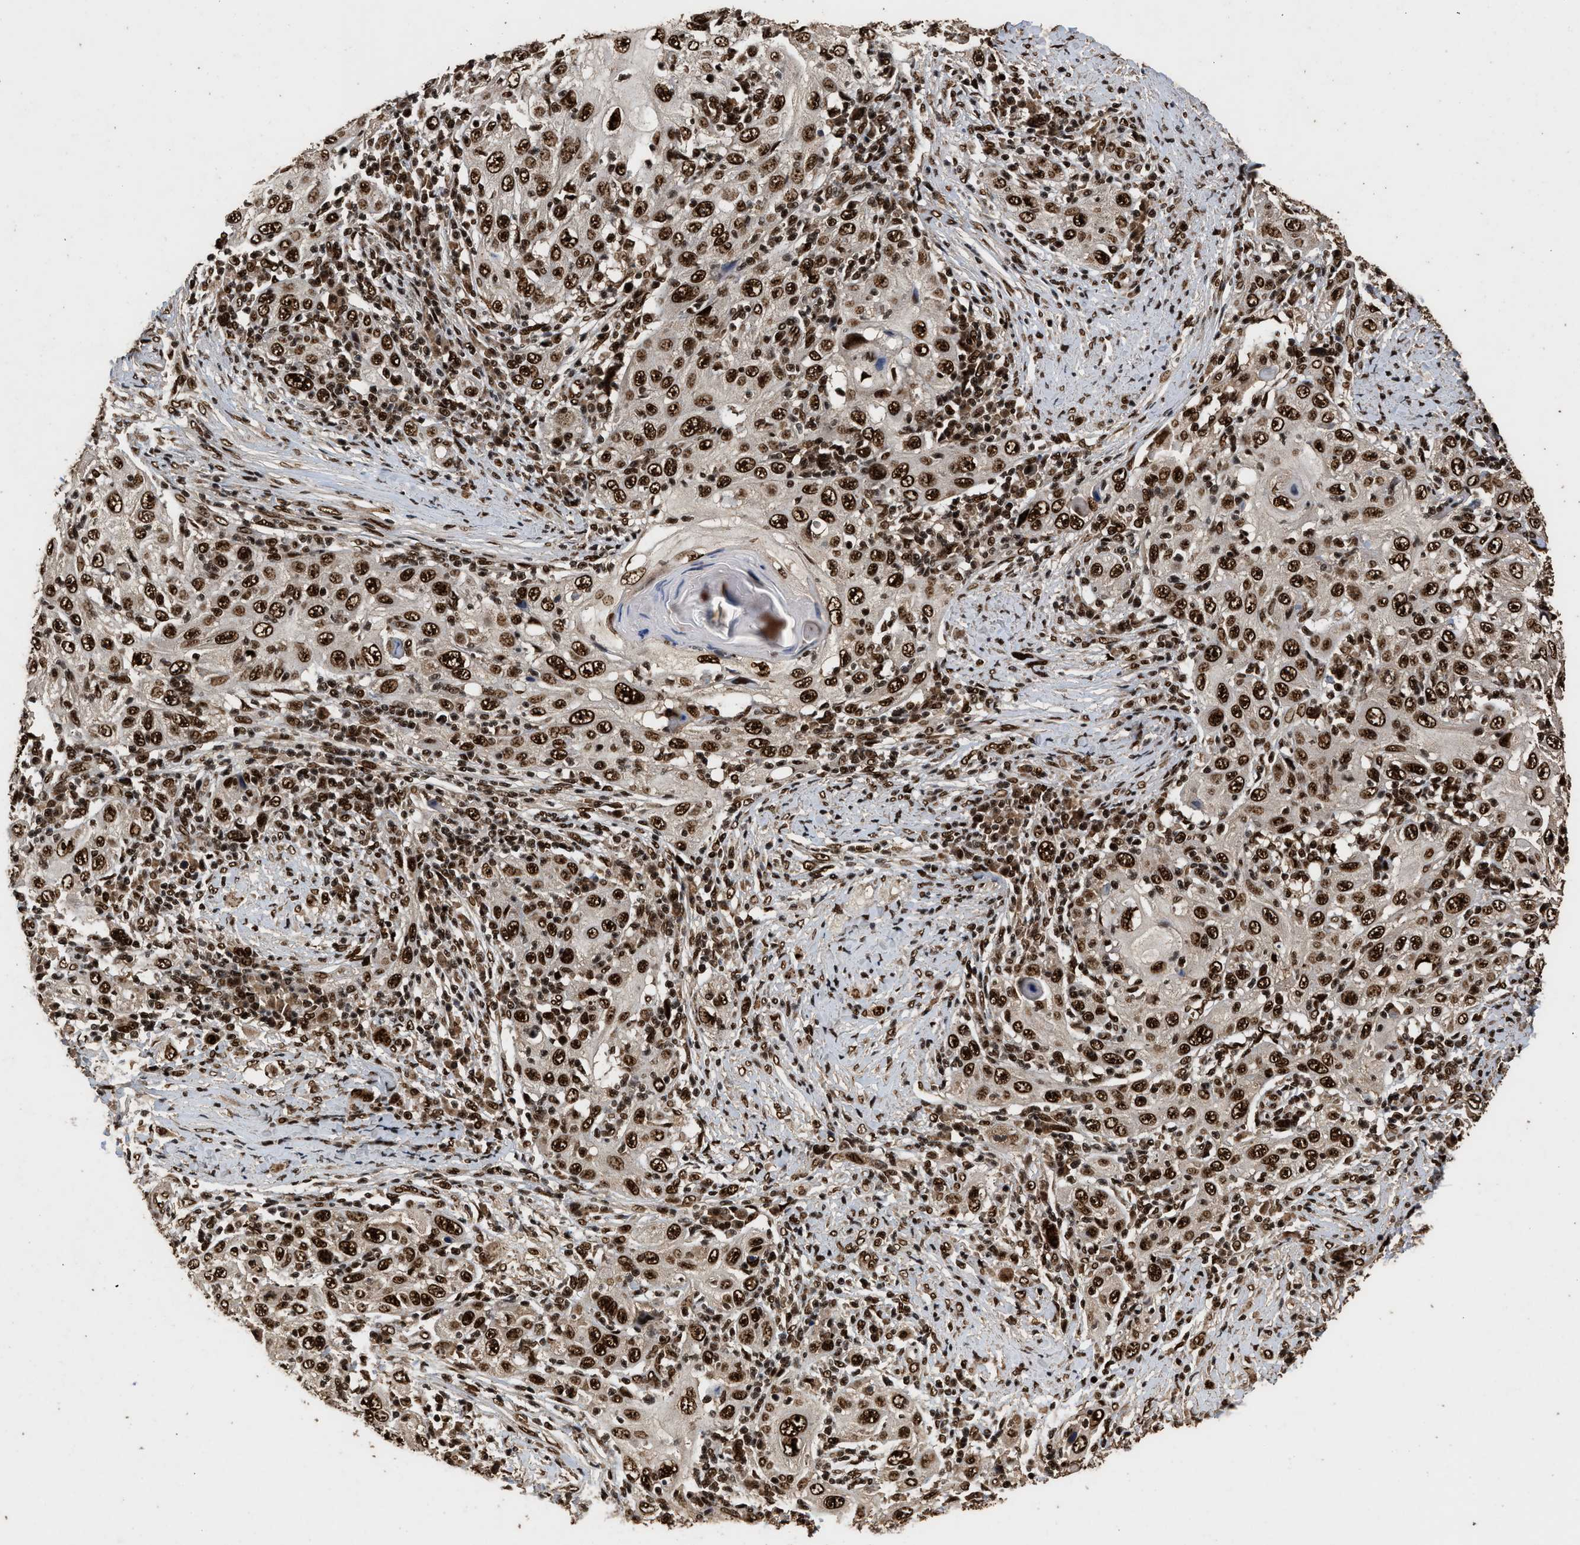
{"staining": {"intensity": "strong", "quantity": ">75%", "location": "nuclear"}, "tissue": "skin cancer", "cell_type": "Tumor cells", "image_type": "cancer", "snomed": [{"axis": "morphology", "description": "Squamous cell carcinoma, NOS"}, {"axis": "topography", "description": "Skin"}], "caption": "Immunohistochemistry (IHC) of human skin squamous cell carcinoma exhibits high levels of strong nuclear expression in about >75% of tumor cells.", "gene": "PPP4R3B", "patient": {"sex": "female", "age": 88}}